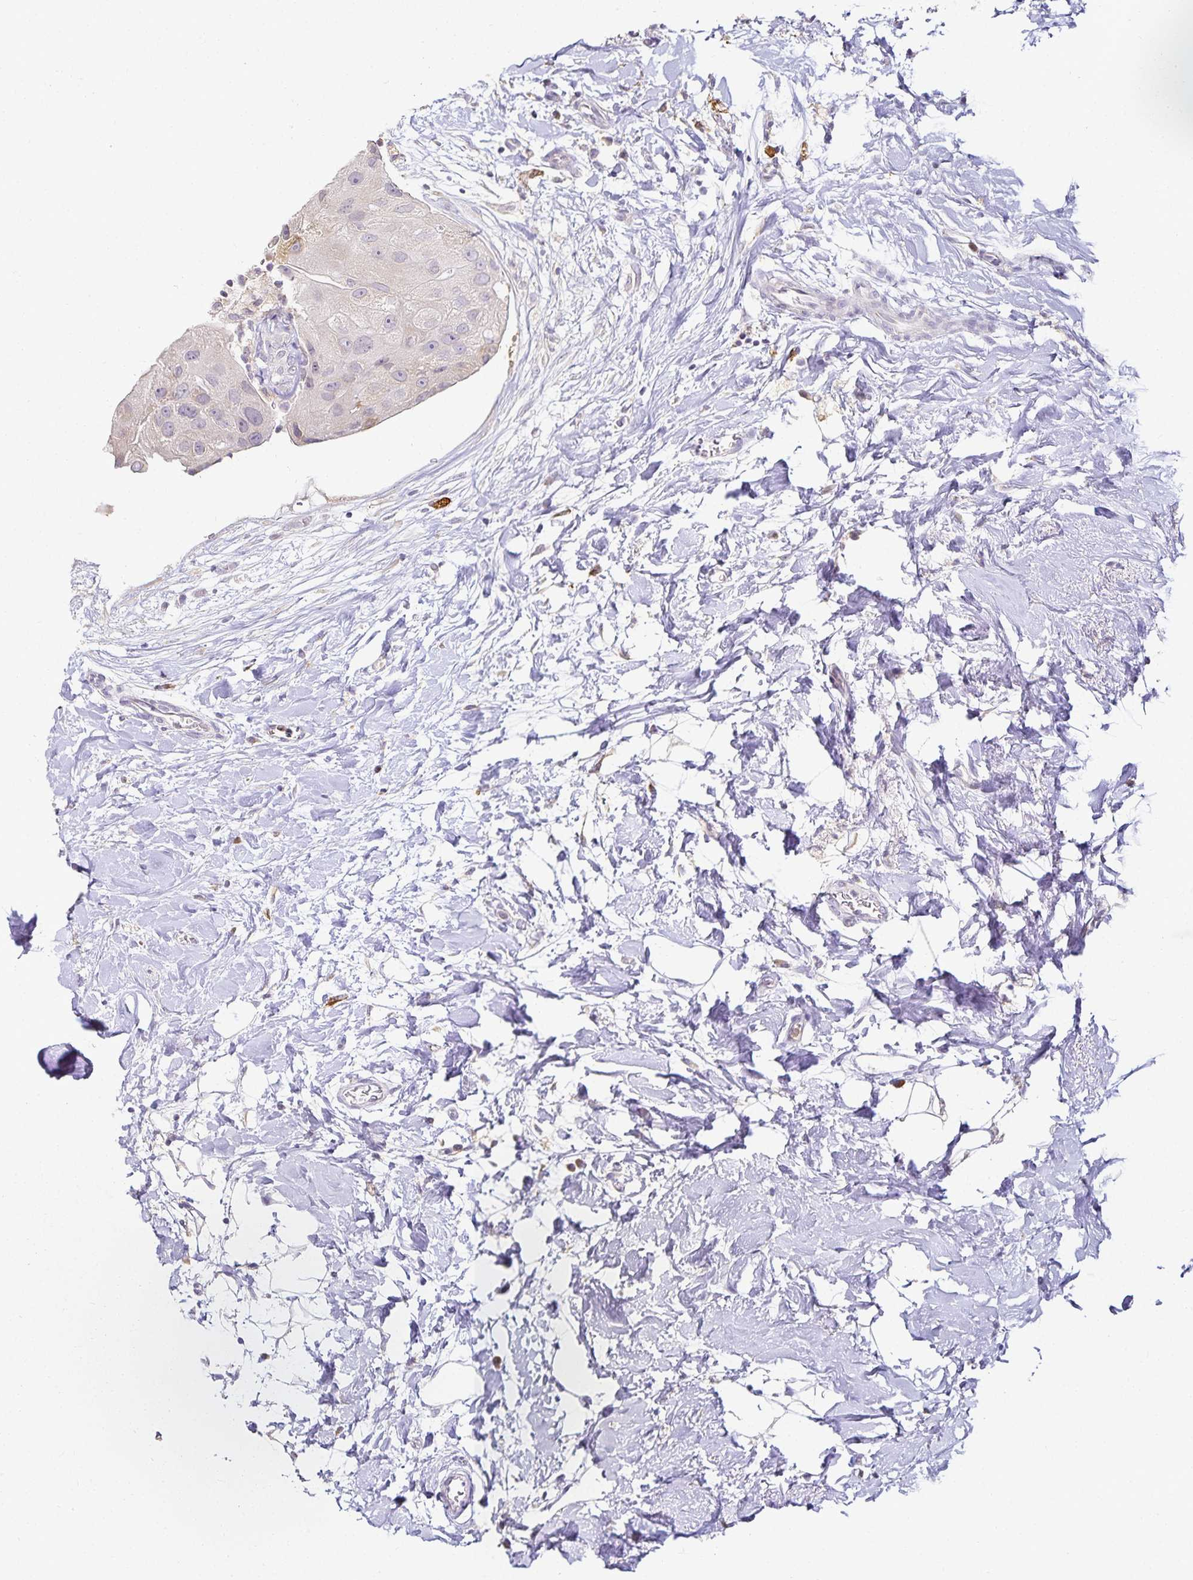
{"staining": {"intensity": "negative", "quantity": "none", "location": "none"}, "tissue": "breast cancer", "cell_type": "Tumor cells", "image_type": "cancer", "snomed": [{"axis": "morphology", "description": "Duct carcinoma"}, {"axis": "topography", "description": "Breast"}], "caption": "The photomicrograph displays no significant positivity in tumor cells of infiltrating ductal carcinoma (breast). (Stains: DAB immunohistochemistry (IHC) with hematoxylin counter stain, Microscopy: brightfield microscopy at high magnification).", "gene": "GP2", "patient": {"sex": "female", "age": 43}}